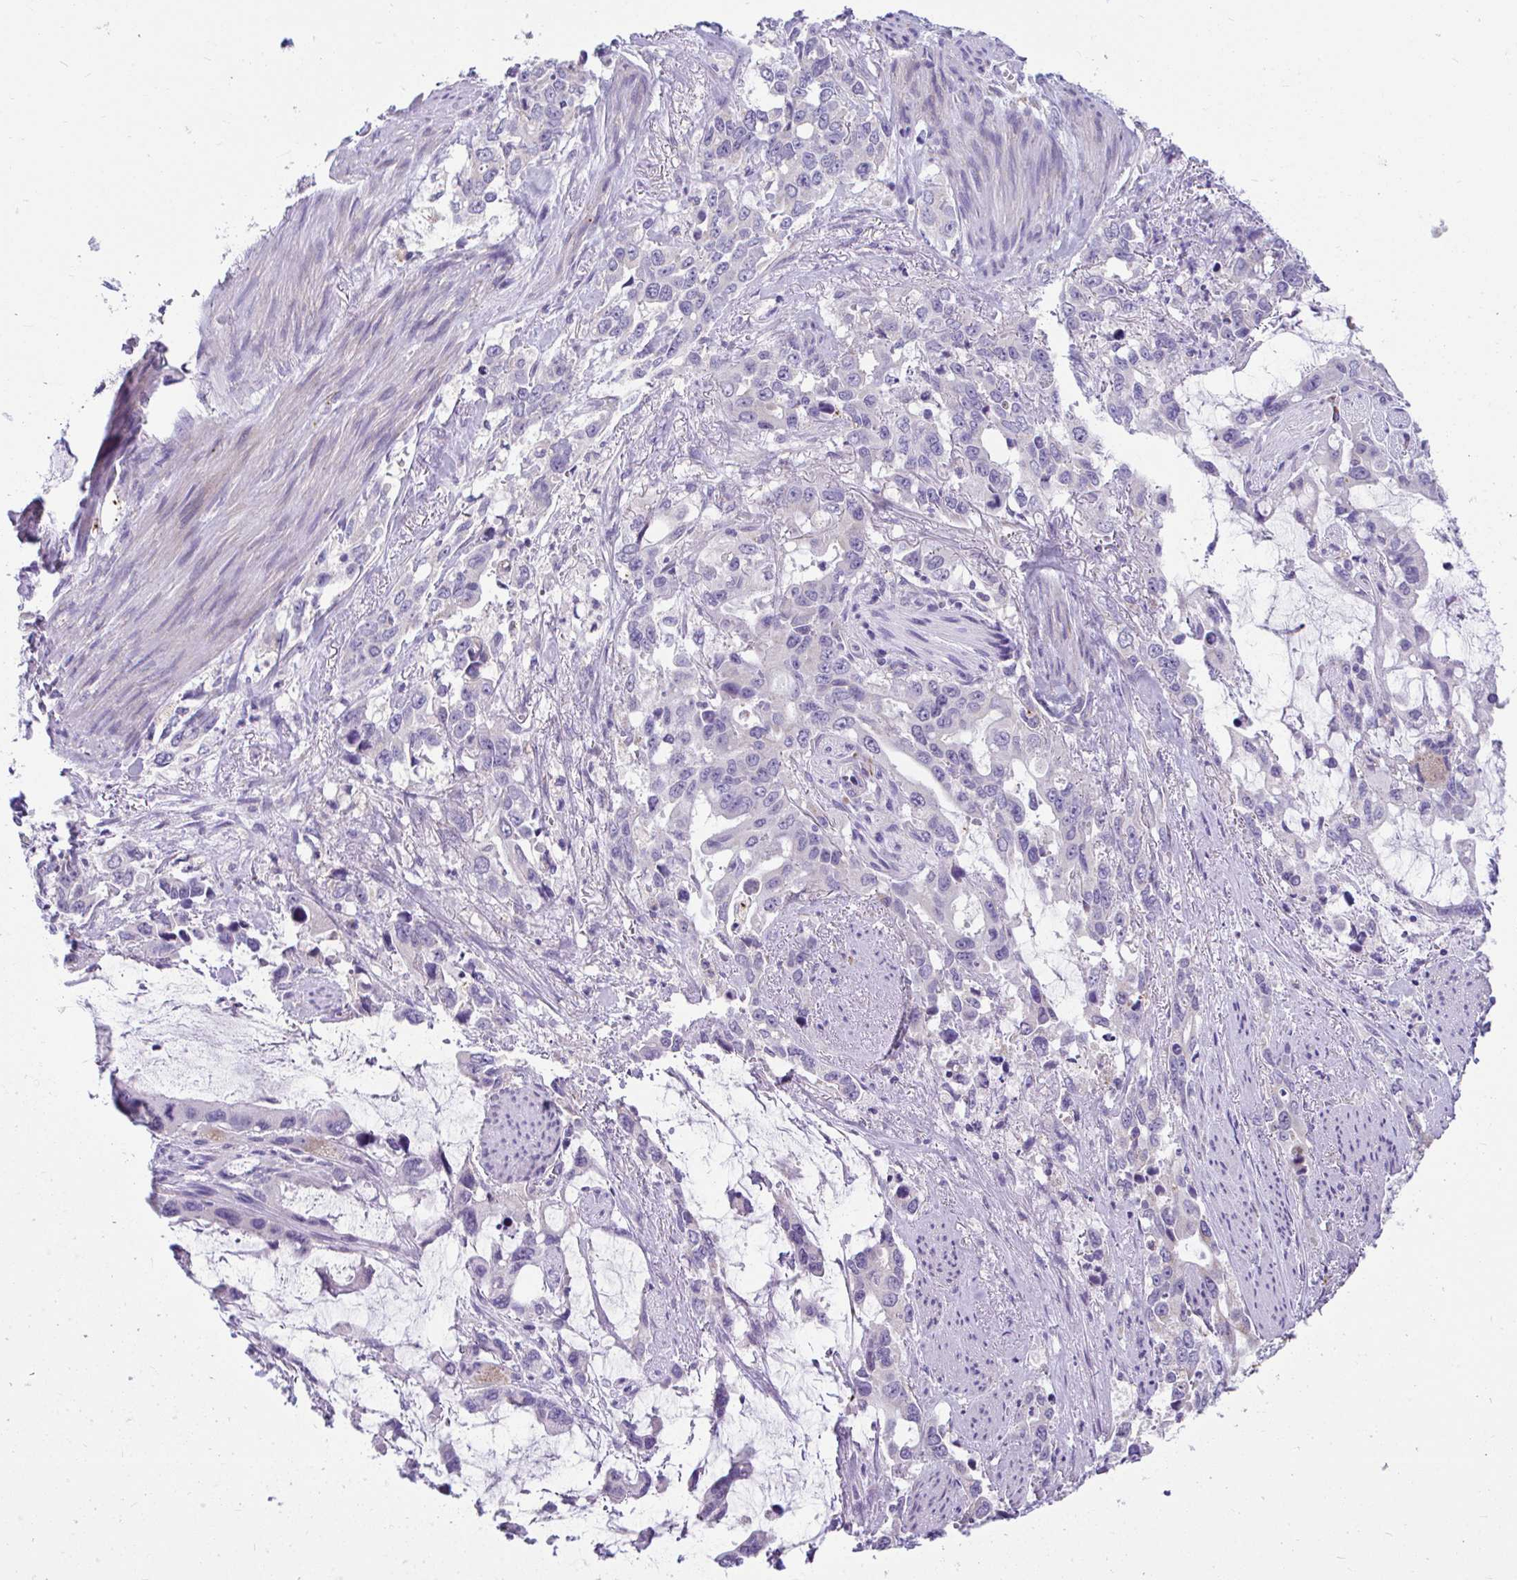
{"staining": {"intensity": "negative", "quantity": "none", "location": "none"}, "tissue": "stomach cancer", "cell_type": "Tumor cells", "image_type": "cancer", "snomed": [{"axis": "morphology", "description": "Adenocarcinoma, NOS"}, {"axis": "topography", "description": "Stomach, upper"}], "caption": "IHC of stomach adenocarcinoma exhibits no positivity in tumor cells. The staining was performed using DAB to visualize the protein expression in brown, while the nuclei were stained in blue with hematoxylin (Magnification: 20x).", "gene": "OR13A1", "patient": {"sex": "male", "age": 85}}